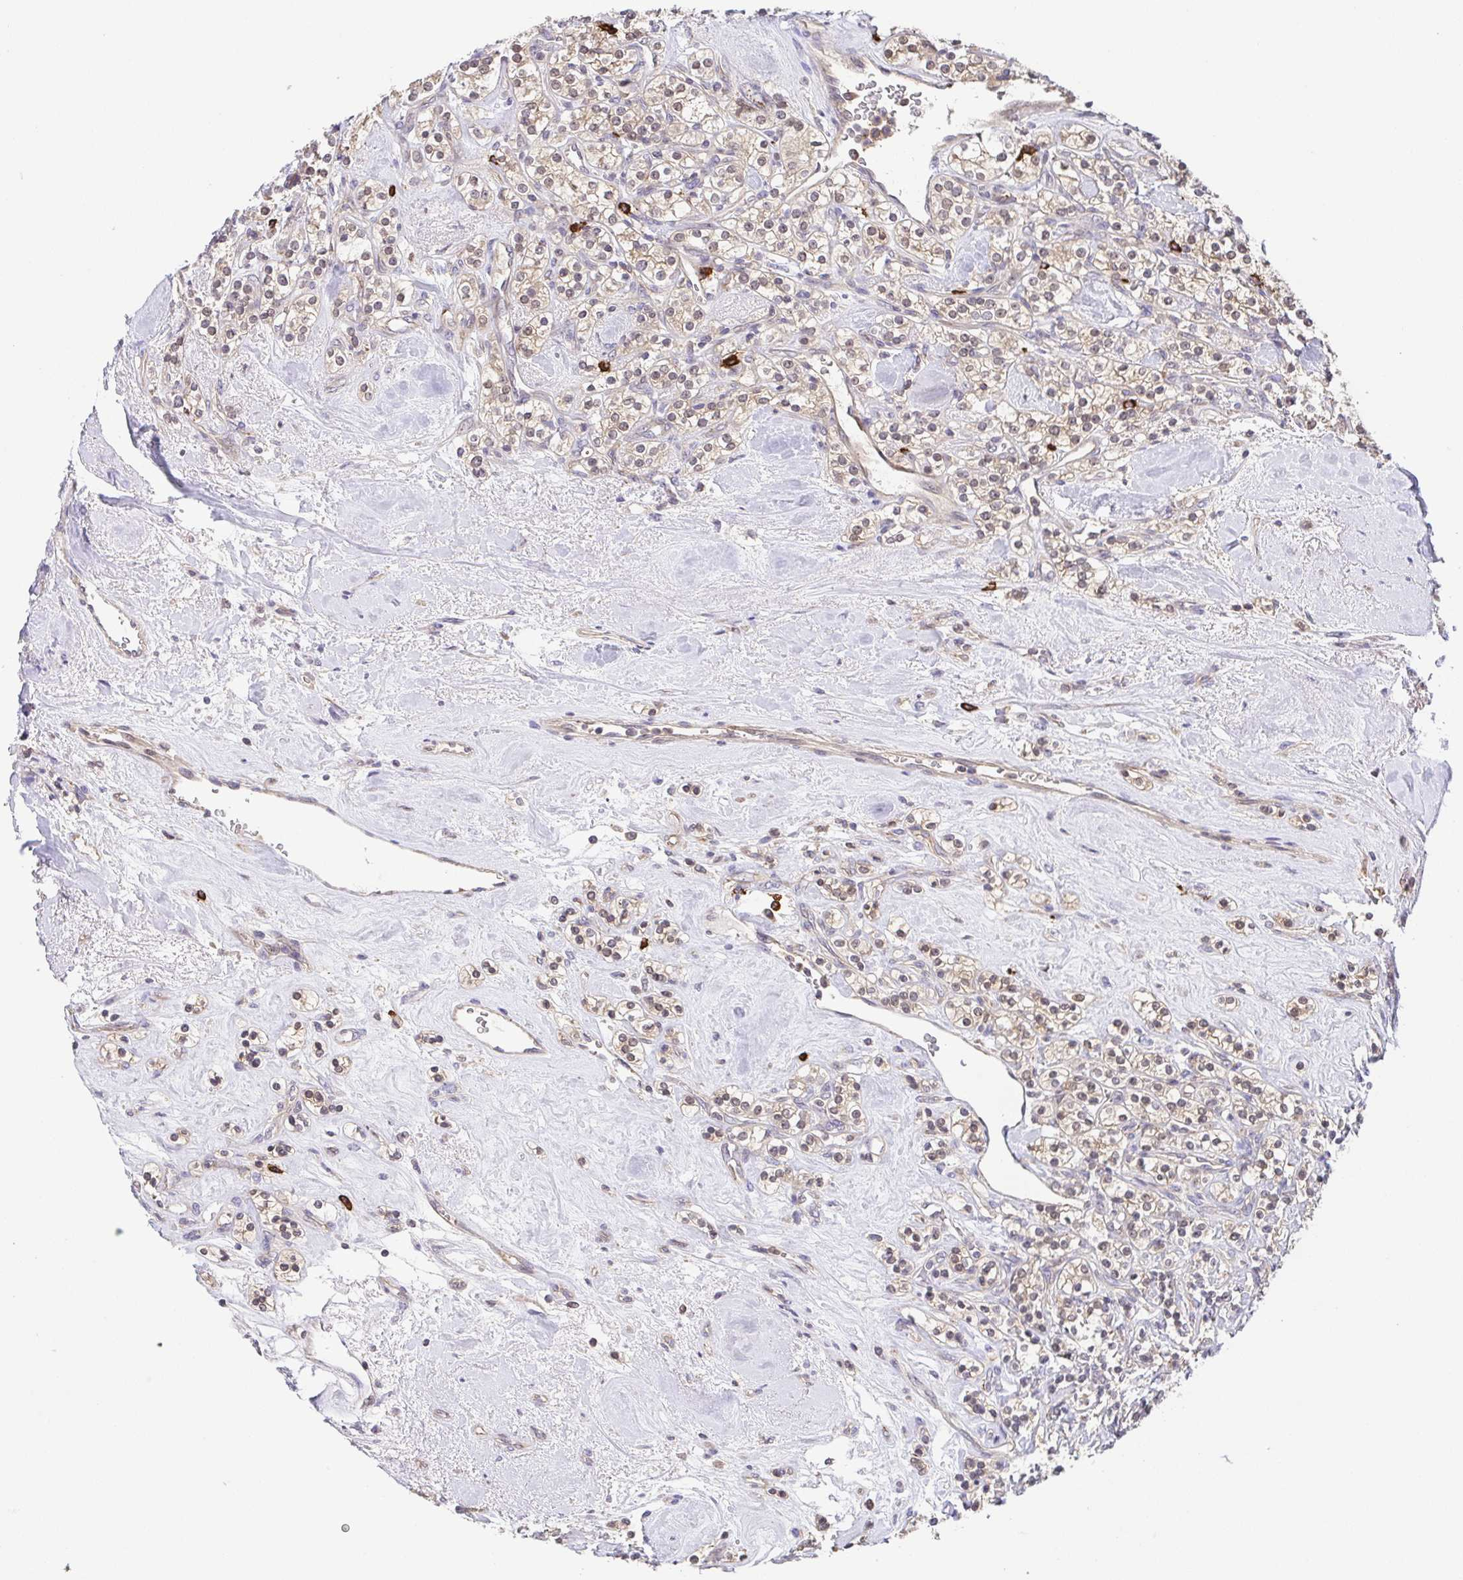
{"staining": {"intensity": "weak", "quantity": "25%-75%", "location": "cytoplasmic/membranous,nuclear"}, "tissue": "renal cancer", "cell_type": "Tumor cells", "image_type": "cancer", "snomed": [{"axis": "morphology", "description": "Adenocarcinoma, NOS"}, {"axis": "topography", "description": "Kidney"}], "caption": "A brown stain labels weak cytoplasmic/membranous and nuclear staining of a protein in human renal adenocarcinoma tumor cells.", "gene": "PREPL", "patient": {"sex": "male", "age": 77}}